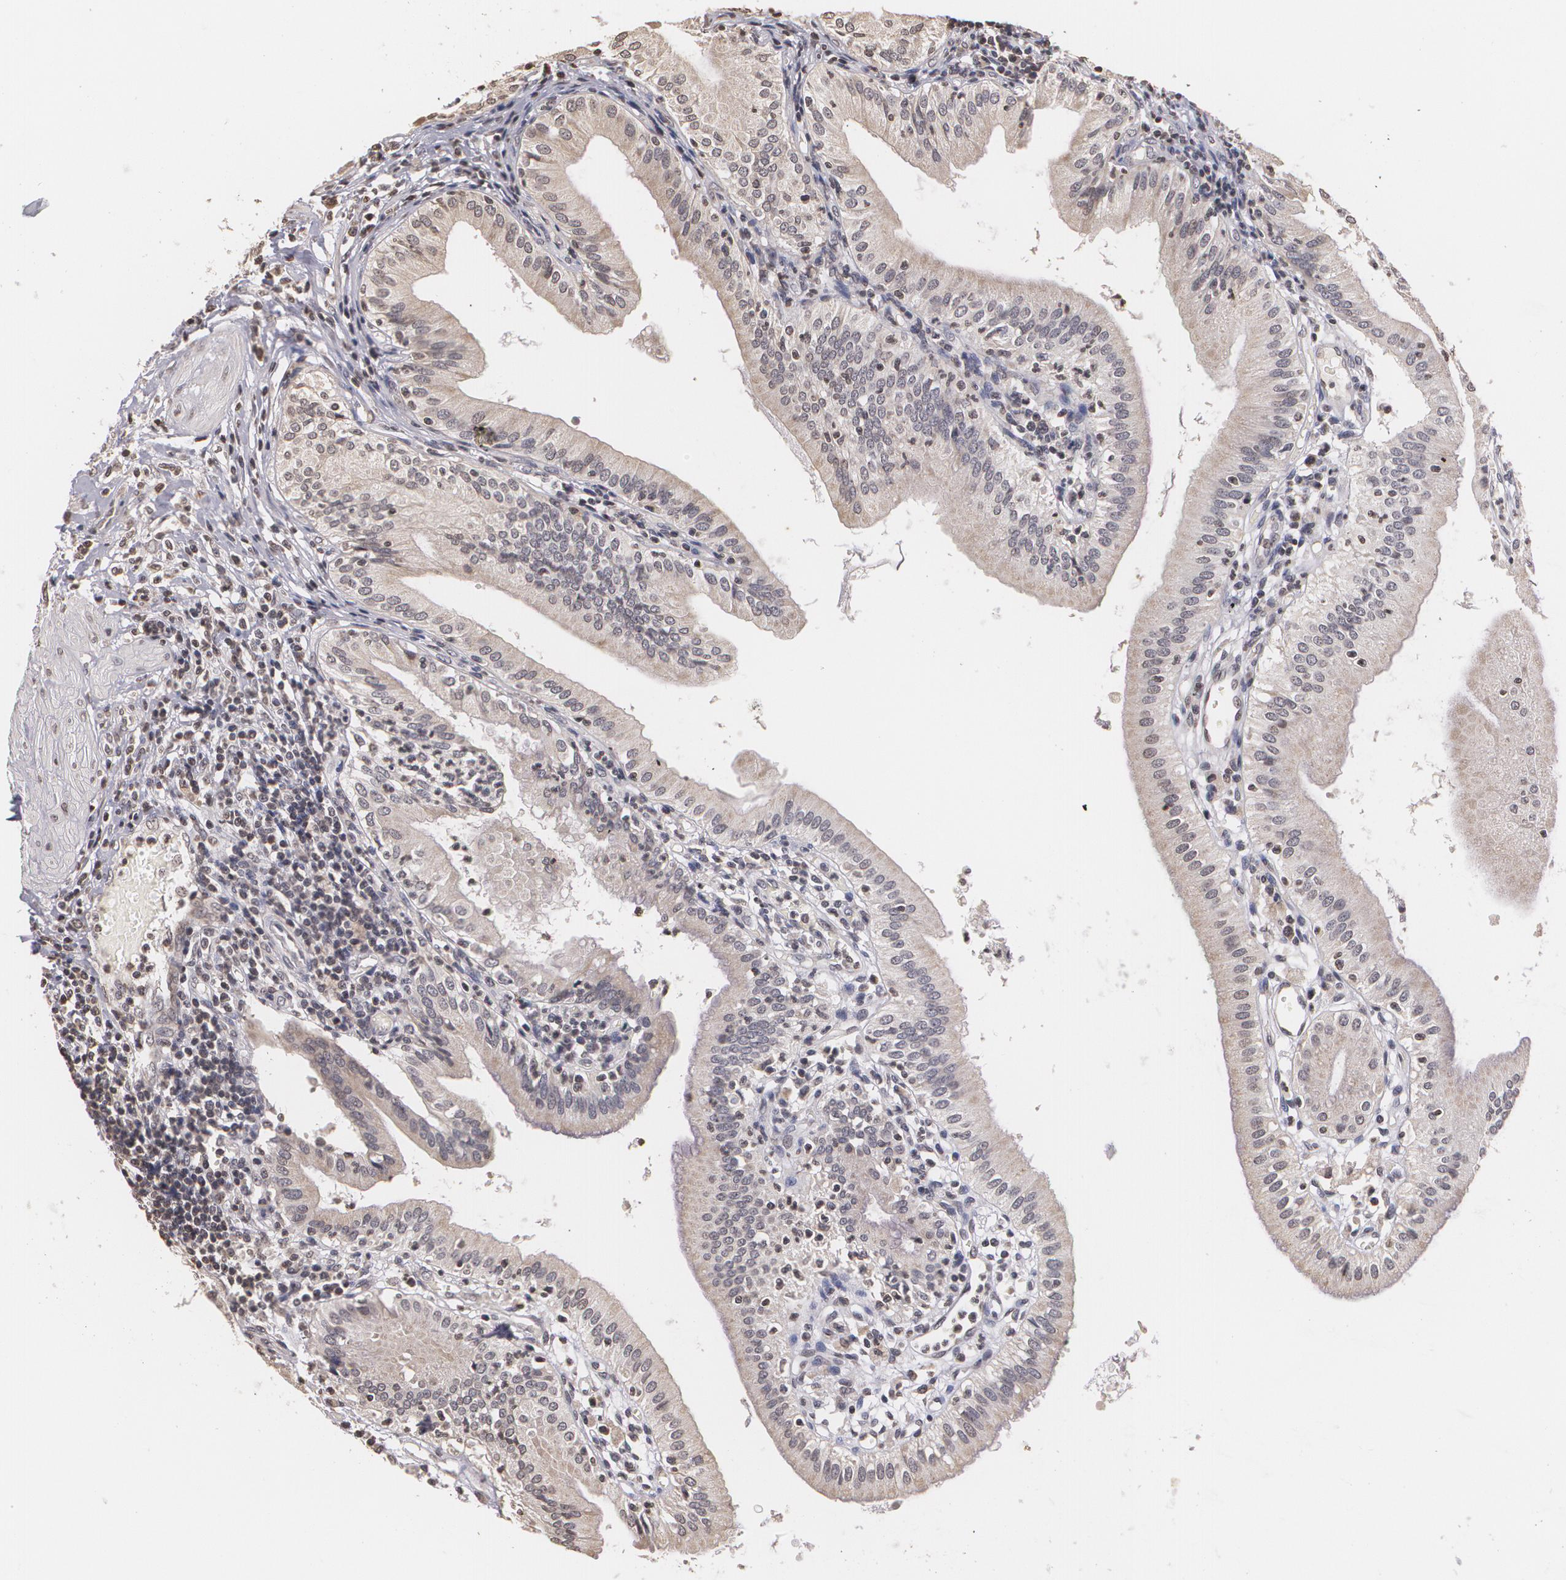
{"staining": {"intensity": "negative", "quantity": "none", "location": "none"}, "tissue": "gallbladder", "cell_type": "Glandular cells", "image_type": "normal", "snomed": [{"axis": "morphology", "description": "Normal tissue, NOS"}, {"axis": "topography", "description": "Gallbladder"}], "caption": "A photomicrograph of human gallbladder is negative for staining in glandular cells. (Brightfield microscopy of DAB (3,3'-diaminobenzidine) immunohistochemistry (IHC) at high magnification).", "gene": "THRB", "patient": {"sex": "male", "age": 58}}